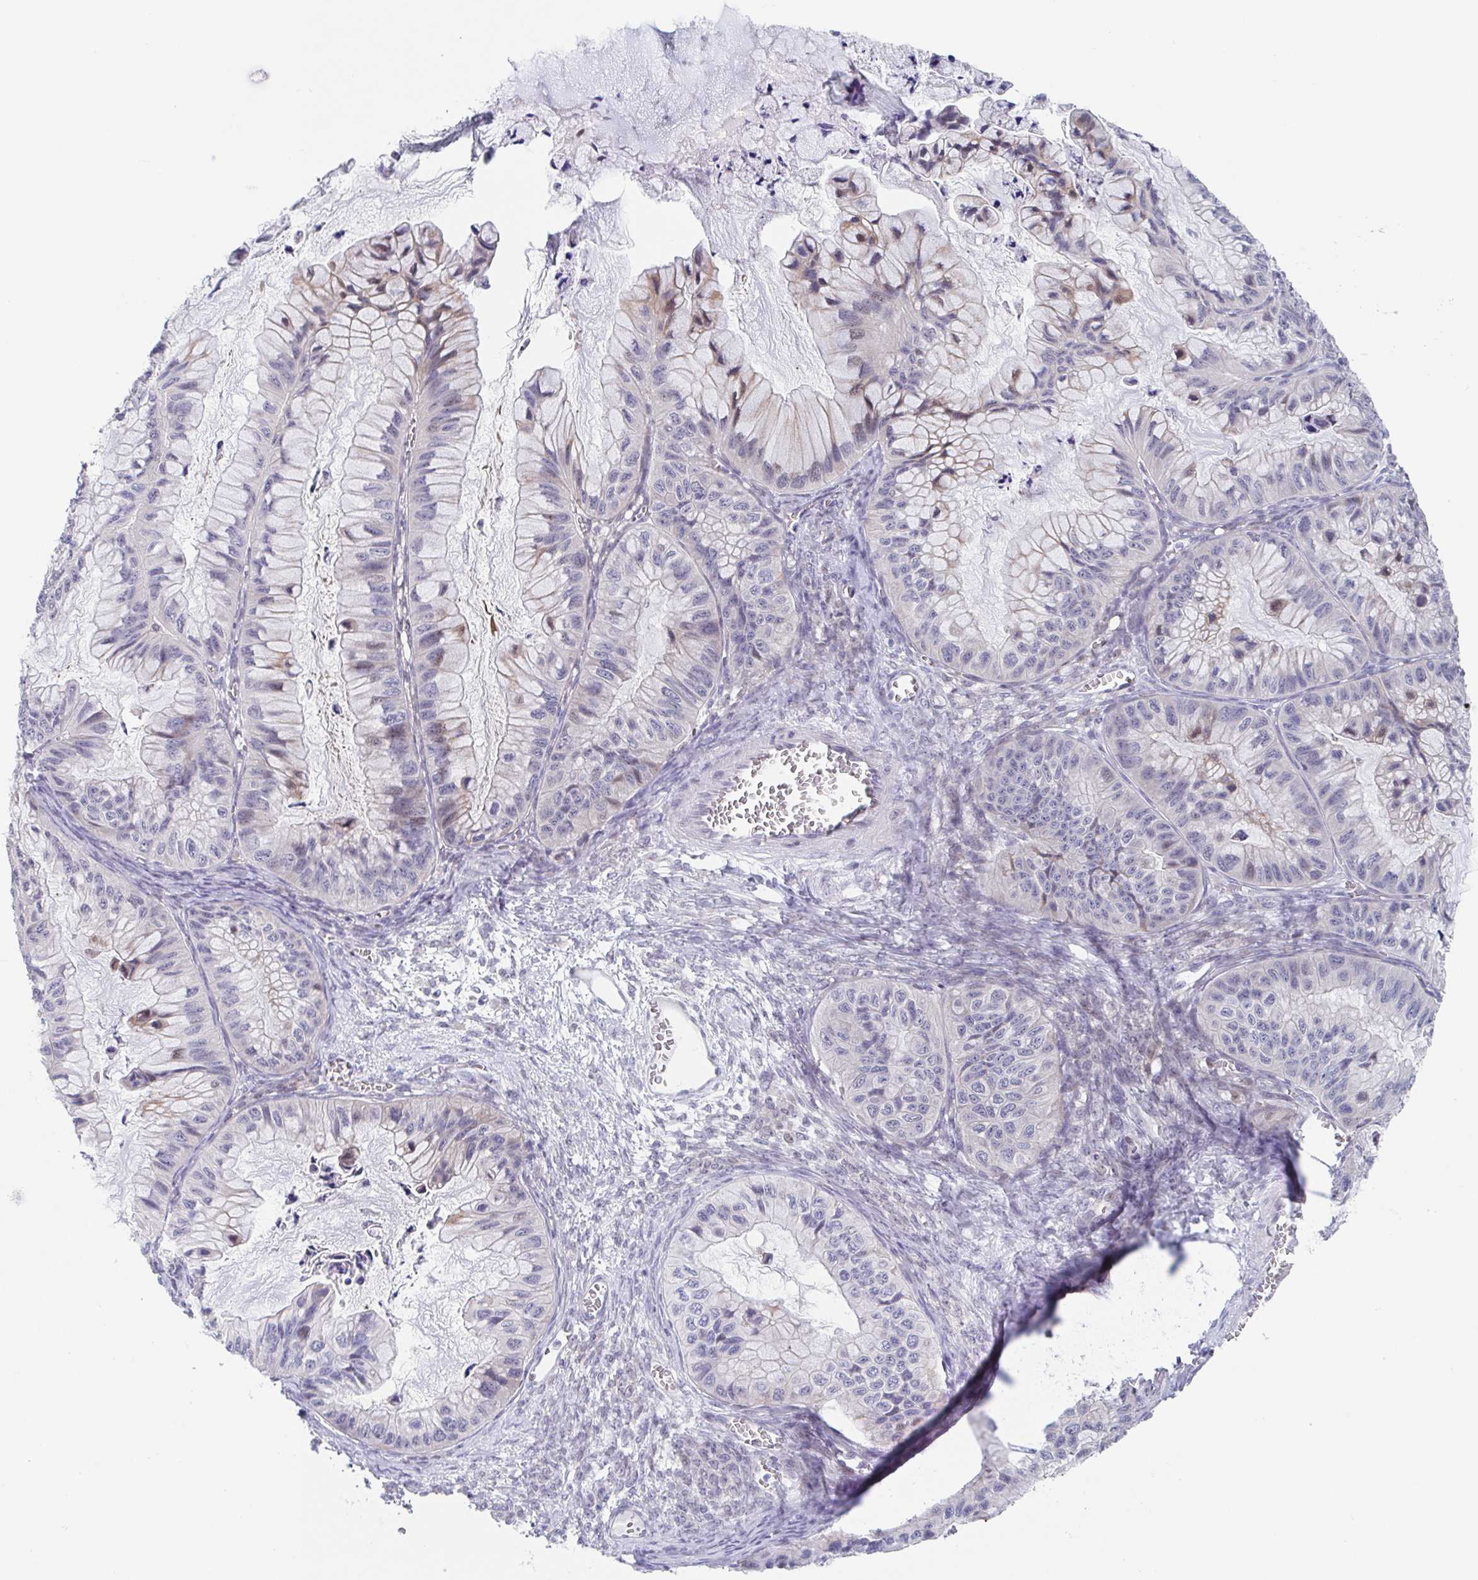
{"staining": {"intensity": "negative", "quantity": "none", "location": "none"}, "tissue": "ovarian cancer", "cell_type": "Tumor cells", "image_type": "cancer", "snomed": [{"axis": "morphology", "description": "Cystadenocarcinoma, mucinous, NOS"}, {"axis": "topography", "description": "Ovary"}], "caption": "Protein analysis of mucinous cystadenocarcinoma (ovarian) exhibits no significant staining in tumor cells.", "gene": "POU2F3", "patient": {"sex": "female", "age": 72}}